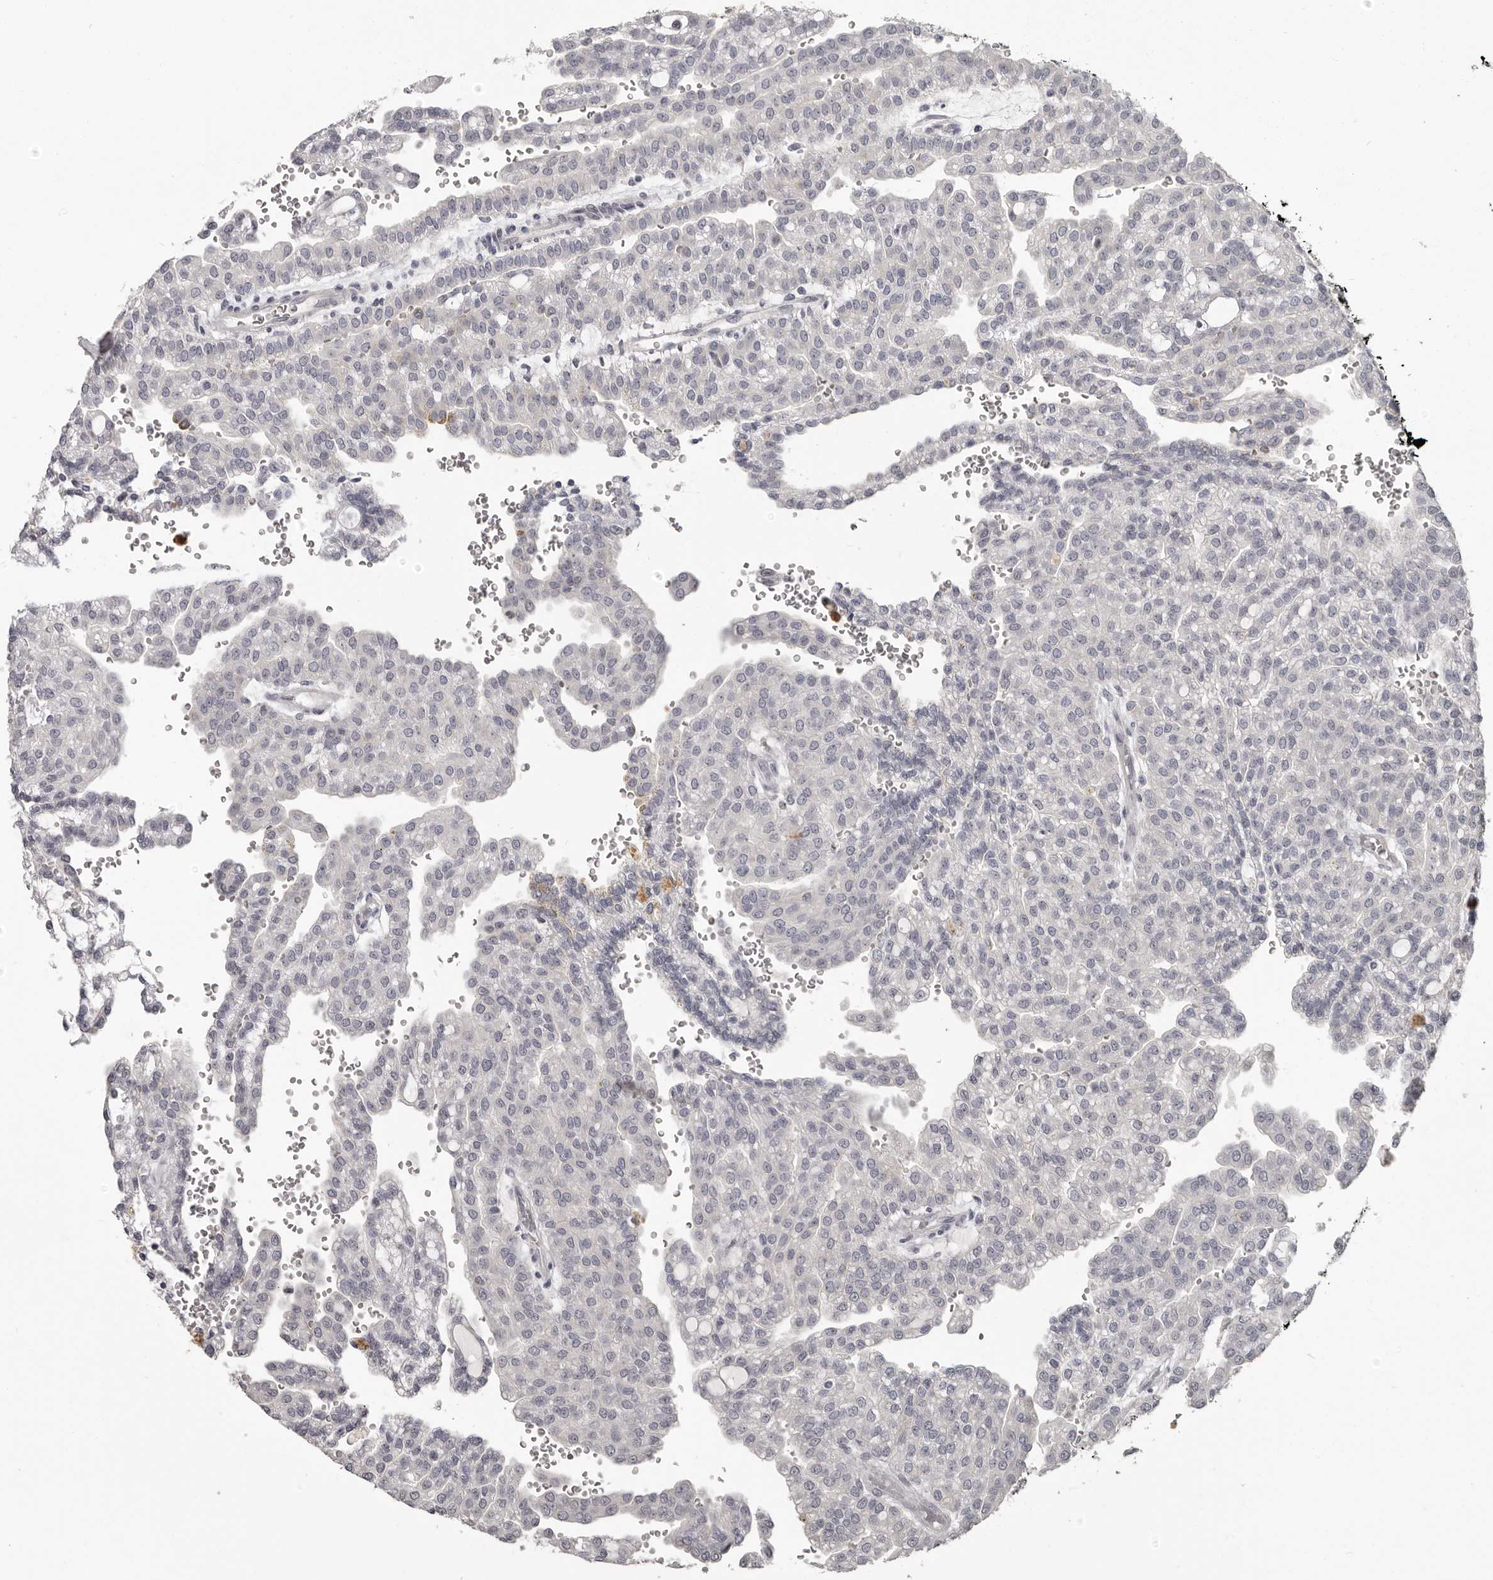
{"staining": {"intensity": "negative", "quantity": "none", "location": "none"}, "tissue": "renal cancer", "cell_type": "Tumor cells", "image_type": "cancer", "snomed": [{"axis": "morphology", "description": "Adenocarcinoma, NOS"}, {"axis": "topography", "description": "Kidney"}], "caption": "A photomicrograph of human renal adenocarcinoma is negative for staining in tumor cells. (DAB immunohistochemistry with hematoxylin counter stain).", "gene": "GPR157", "patient": {"sex": "male", "age": 63}}